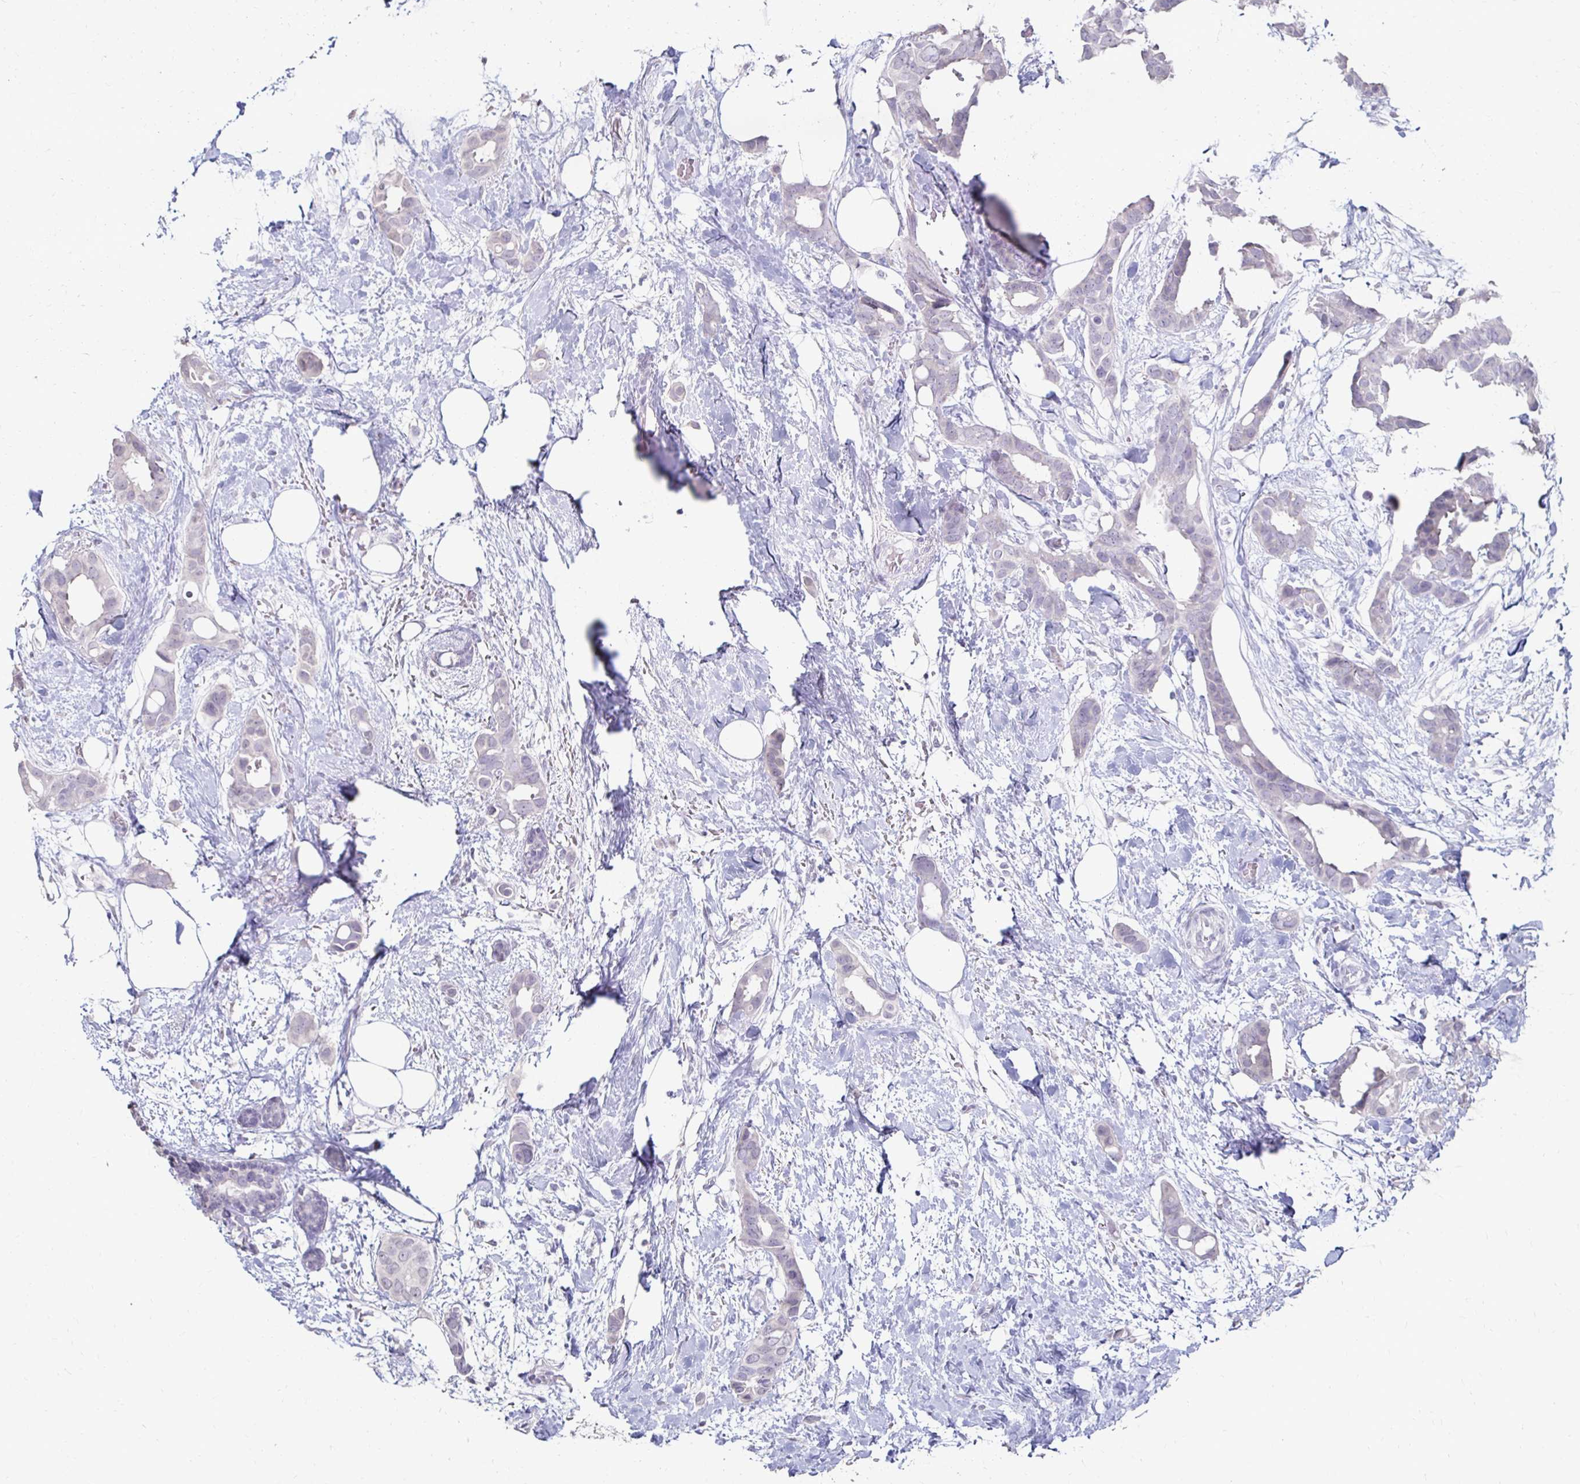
{"staining": {"intensity": "negative", "quantity": "none", "location": "none"}, "tissue": "breast cancer", "cell_type": "Tumor cells", "image_type": "cancer", "snomed": [{"axis": "morphology", "description": "Duct carcinoma"}, {"axis": "topography", "description": "Breast"}], "caption": "Immunohistochemistry (IHC) micrograph of breast cancer stained for a protein (brown), which demonstrates no positivity in tumor cells.", "gene": "TOMM34", "patient": {"sex": "female", "age": 62}}